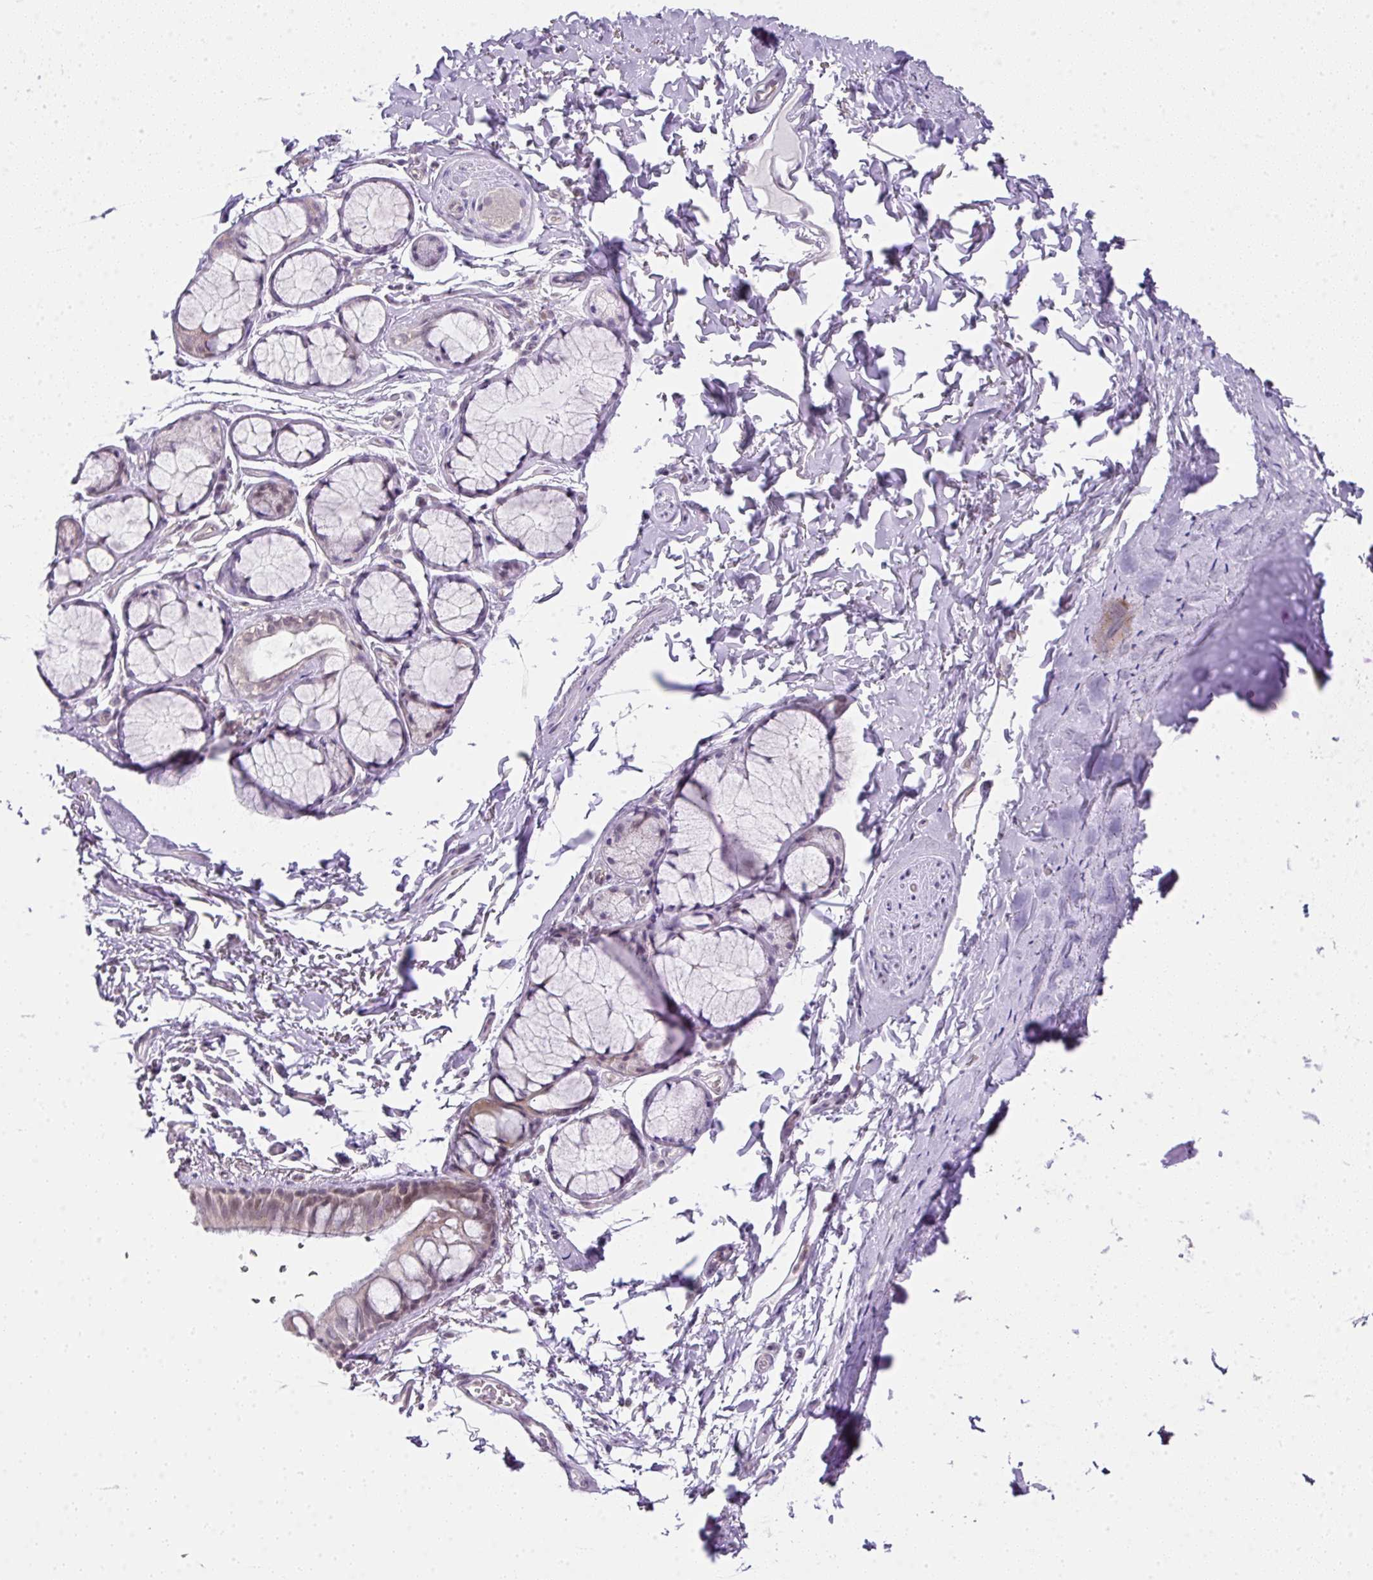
{"staining": {"intensity": "weak", "quantity": "<25%", "location": "nuclear"}, "tissue": "bronchus", "cell_type": "Respiratory epithelial cells", "image_type": "normal", "snomed": [{"axis": "morphology", "description": "Normal tissue, NOS"}, {"axis": "topography", "description": "Bronchus"}], "caption": "A high-resolution image shows immunohistochemistry (IHC) staining of unremarkable bronchus, which displays no significant staining in respiratory epithelial cells.", "gene": "FAM32A", "patient": {"sex": "male", "age": 70}}